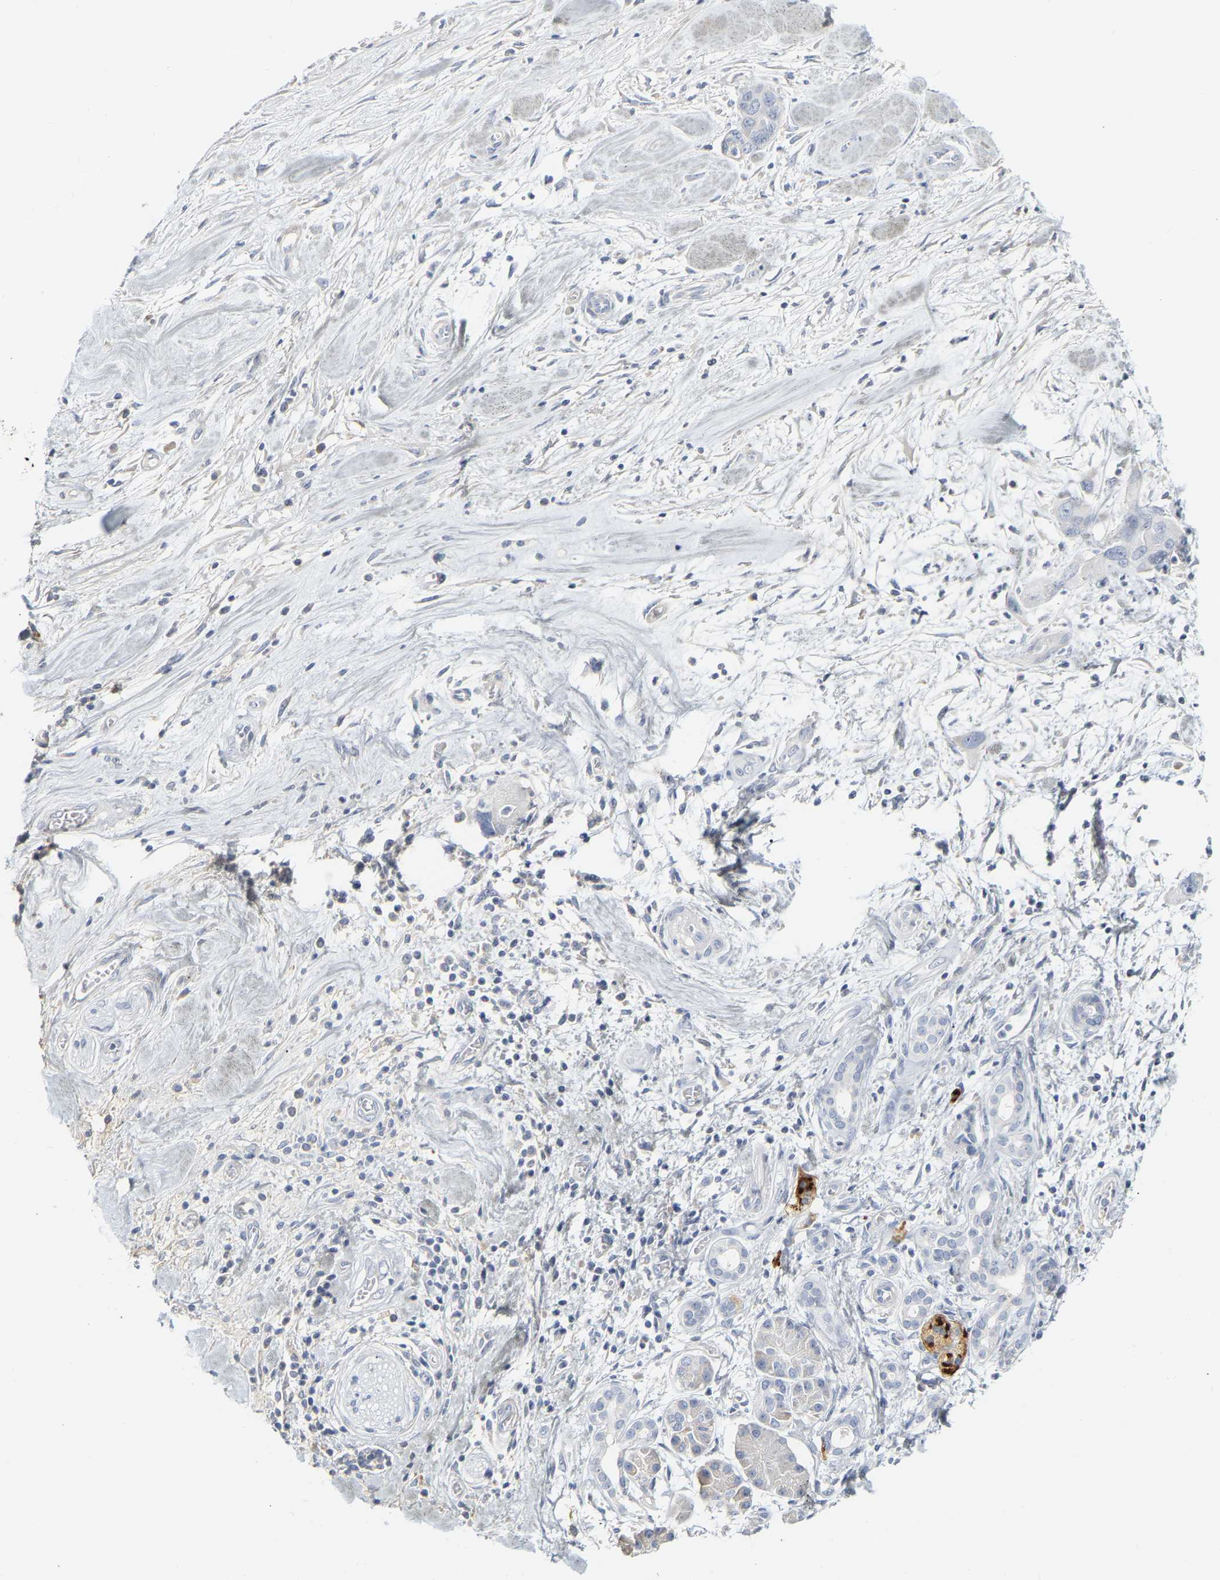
{"staining": {"intensity": "negative", "quantity": "none", "location": "none"}, "tissue": "pancreatic cancer", "cell_type": "Tumor cells", "image_type": "cancer", "snomed": [{"axis": "morphology", "description": "Adenocarcinoma, NOS"}, {"axis": "topography", "description": "Pancreas"}], "caption": "High magnification brightfield microscopy of pancreatic adenocarcinoma stained with DAB (brown) and counterstained with hematoxylin (blue): tumor cells show no significant staining. Nuclei are stained in blue.", "gene": "GNAS", "patient": {"sex": "female", "age": 70}}